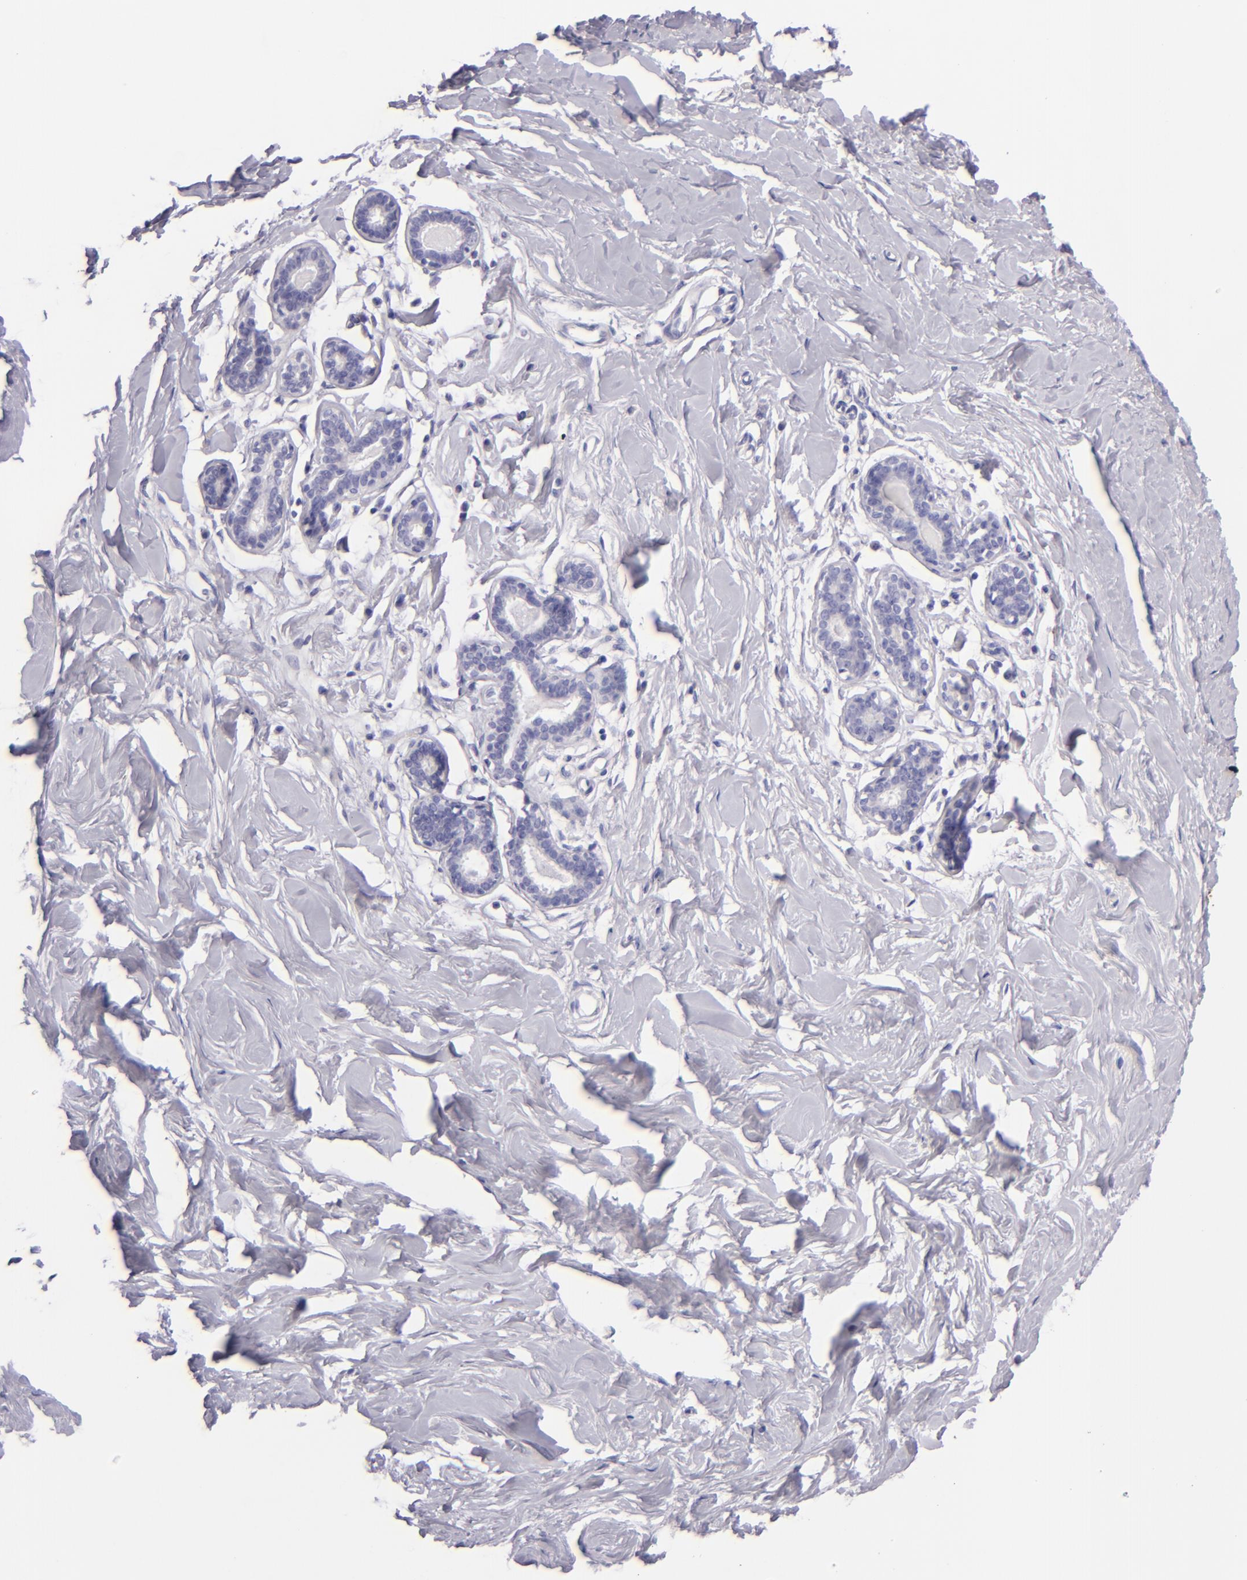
{"staining": {"intensity": "negative", "quantity": "none", "location": "none"}, "tissue": "breast", "cell_type": "Adipocytes", "image_type": "normal", "snomed": [{"axis": "morphology", "description": "Normal tissue, NOS"}, {"axis": "topography", "description": "Breast"}], "caption": "IHC of normal breast reveals no expression in adipocytes.", "gene": "MUC5AC", "patient": {"sex": "female", "age": 23}}